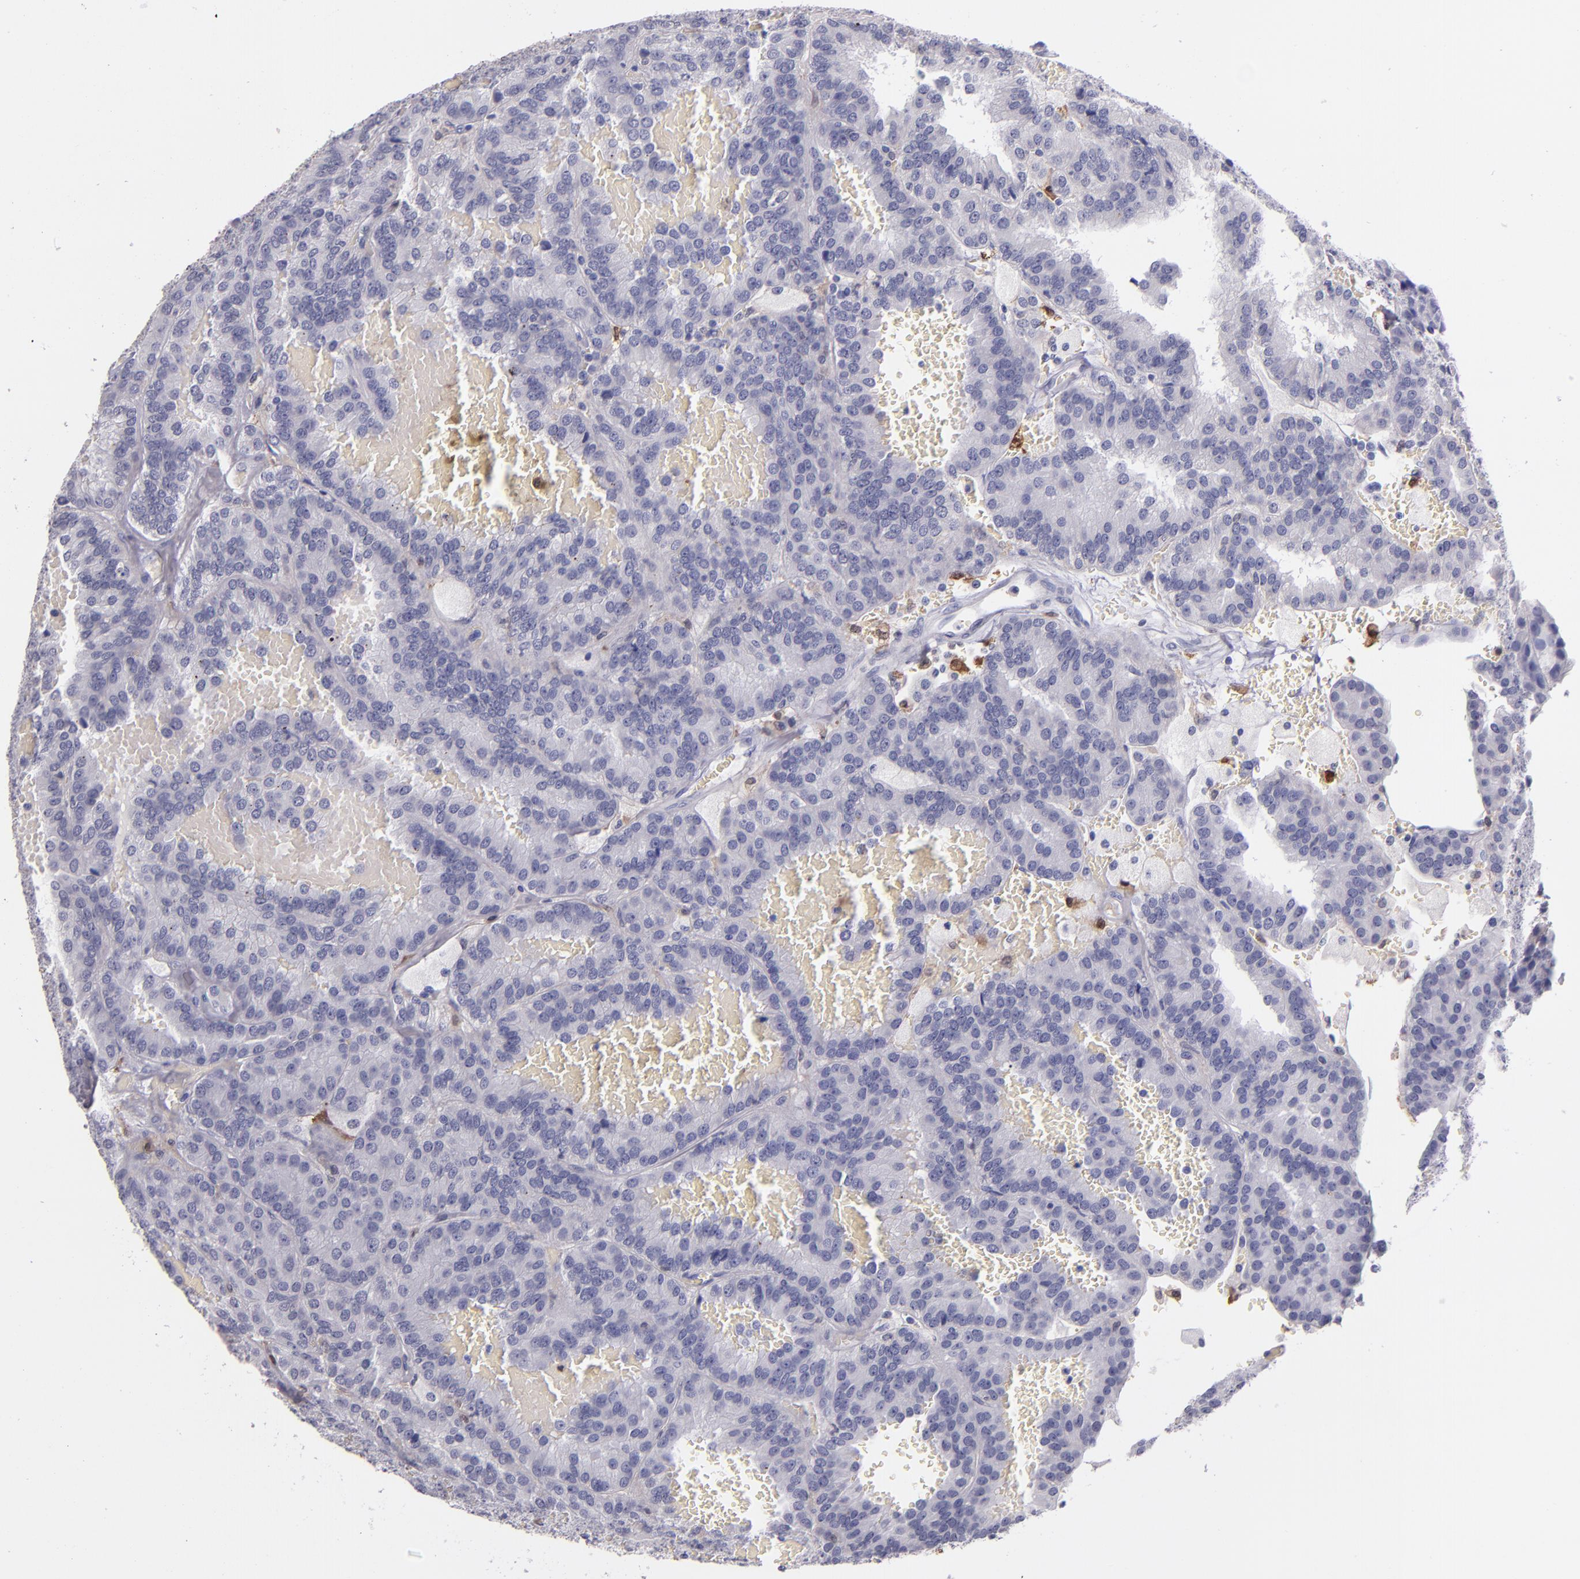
{"staining": {"intensity": "negative", "quantity": "none", "location": "none"}, "tissue": "renal cancer", "cell_type": "Tumor cells", "image_type": "cancer", "snomed": [{"axis": "morphology", "description": "Adenocarcinoma, NOS"}, {"axis": "topography", "description": "Kidney"}], "caption": "There is no significant expression in tumor cells of renal adenocarcinoma. Brightfield microscopy of immunohistochemistry (IHC) stained with DAB (brown) and hematoxylin (blue), captured at high magnification.", "gene": "F13A1", "patient": {"sex": "male", "age": 46}}